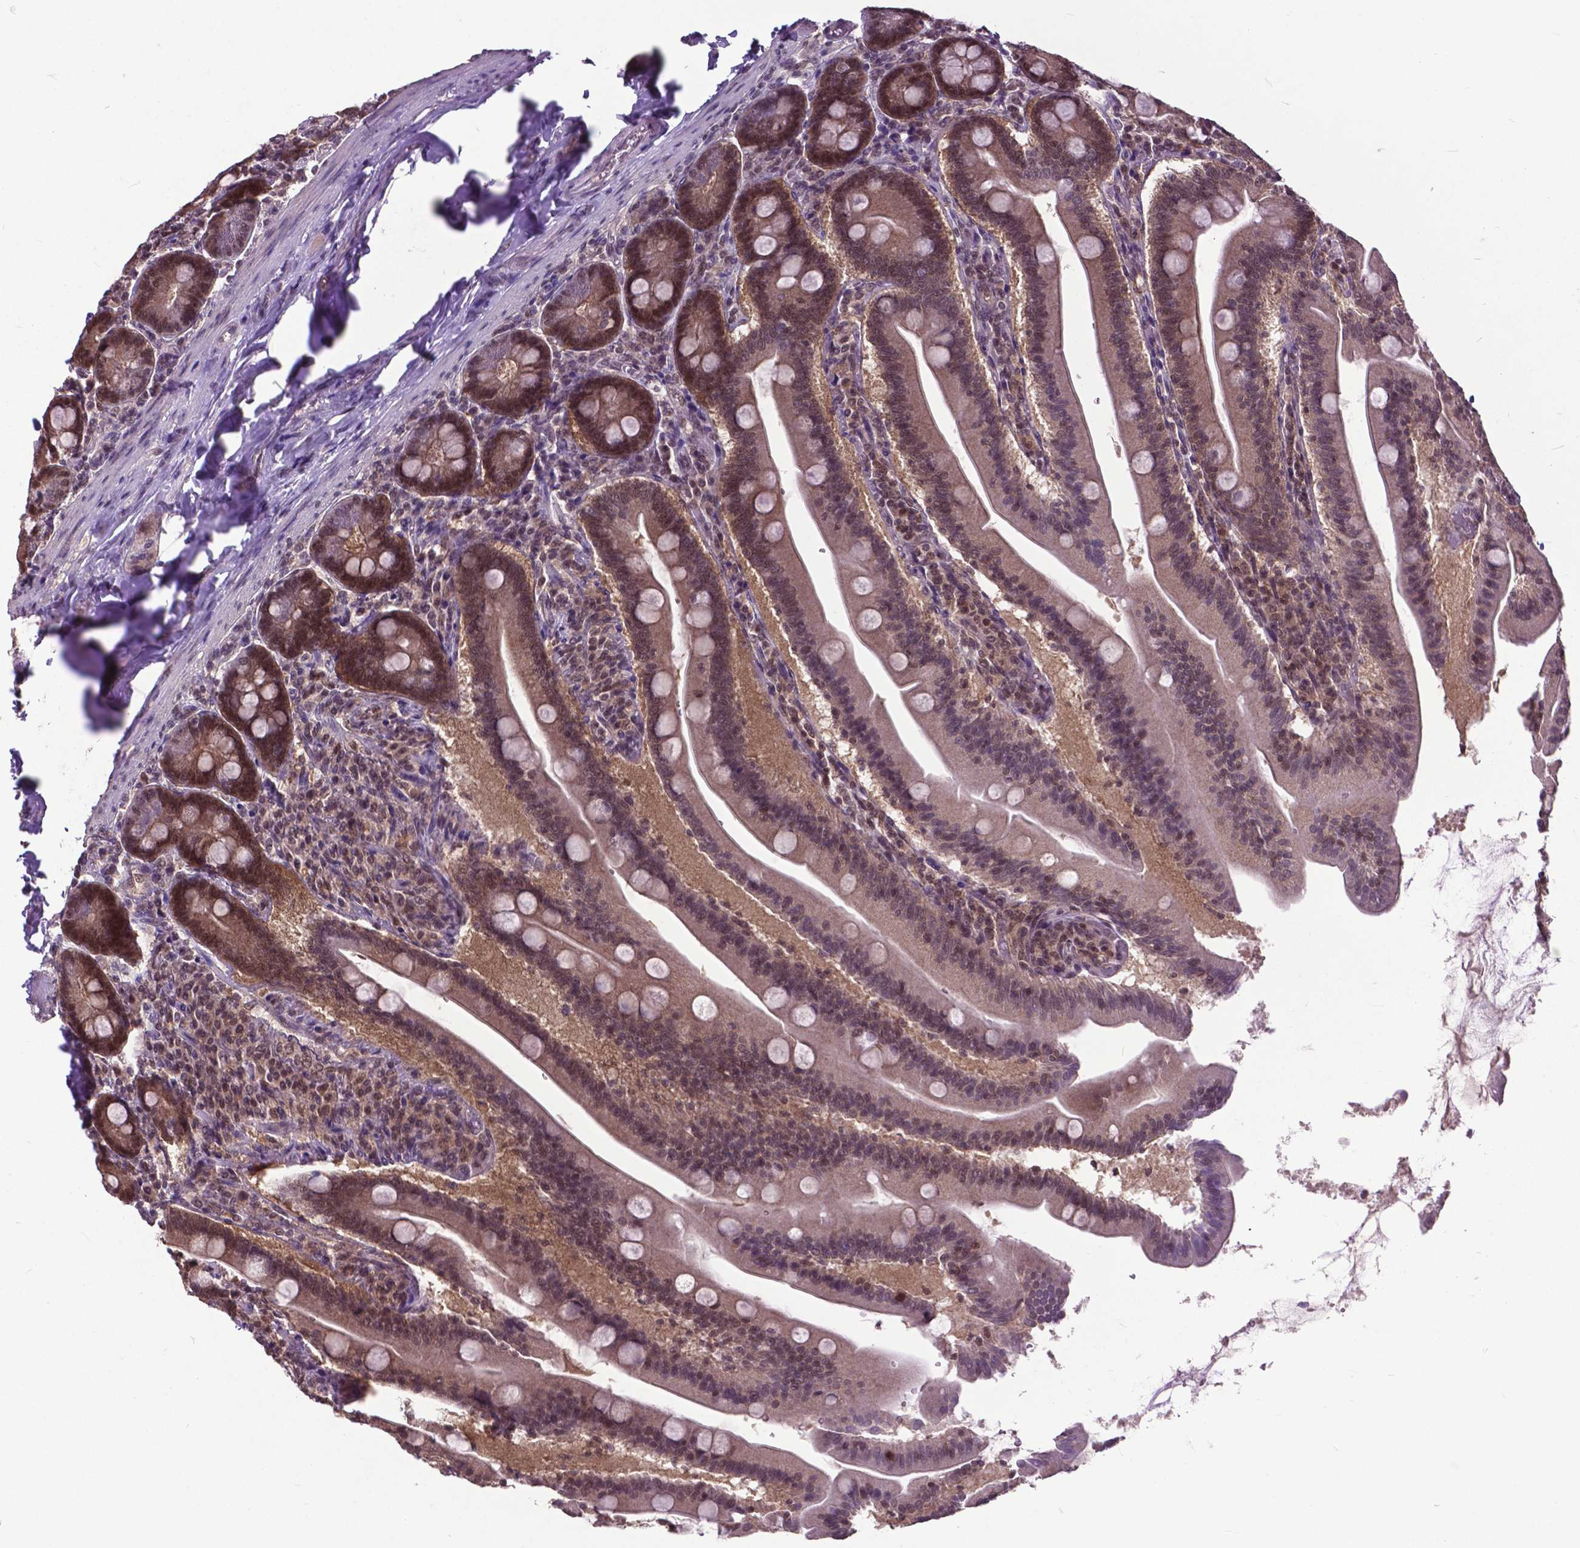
{"staining": {"intensity": "moderate", "quantity": ">75%", "location": "cytoplasmic/membranous,nuclear"}, "tissue": "small intestine", "cell_type": "Glandular cells", "image_type": "normal", "snomed": [{"axis": "morphology", "description": "Normal tissue, NOS"}, {"axis": "topography", "description": "Small intestine"}], "caption": "Small intestine stained with IHC displays moderate cytoplasmic/membranous,nuclear positivity in approximately >75% of glandular cells. The staining was performed using DAB, with brown indicating positive protein expression. Nuclei are stained blue with hematoxylin.", "gene": "FAF1", "patient": {"sex": "male", "age": 37}}